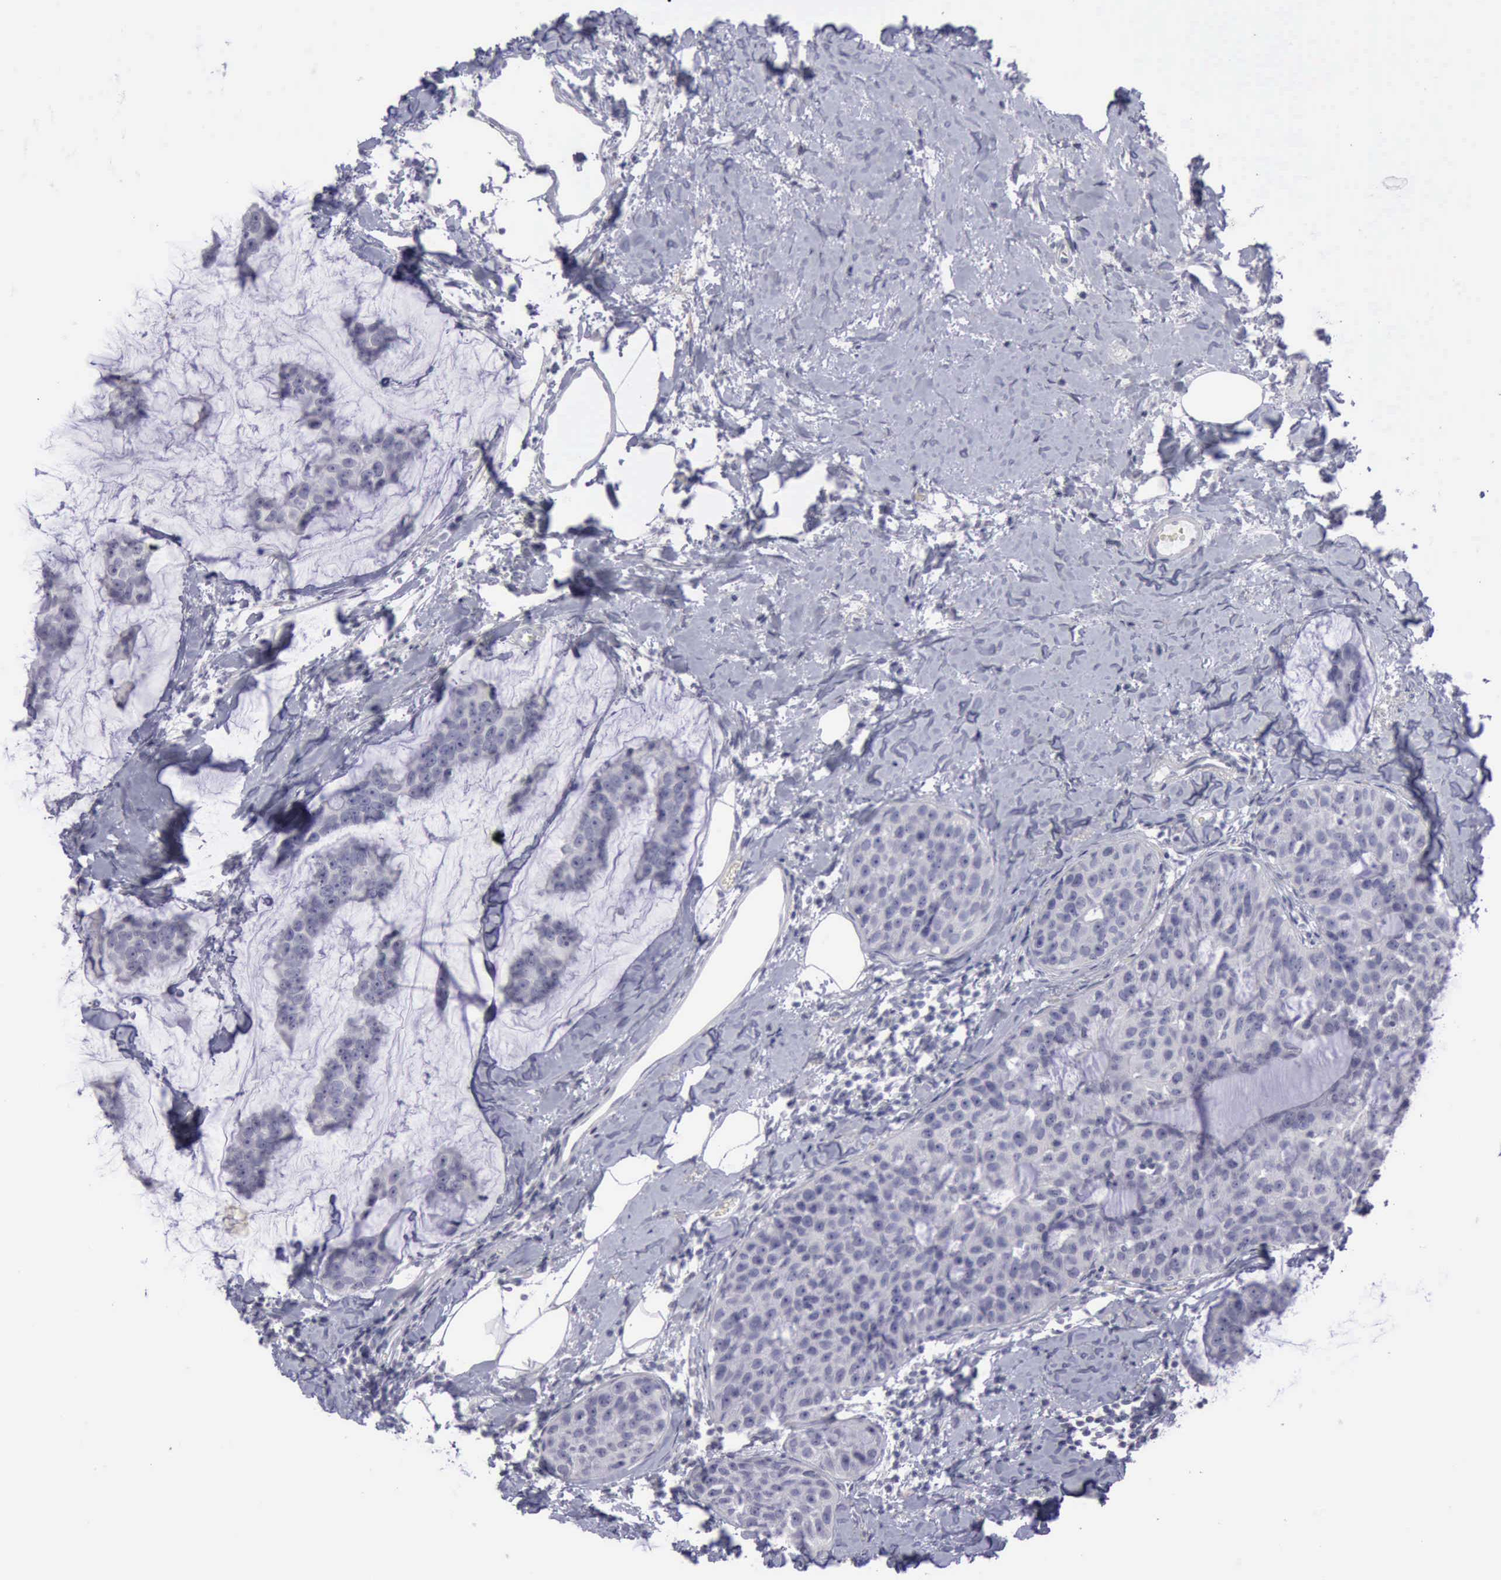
{"staining": {"intensity": "weak", "quantity": "<25%", "location": "cytoplasmic/membranous"}, "tissue": "breast cancer", "cell_type": "Tumor cells", "image_type": "cancer", "snomed": [{"axis": "morphology", "description": "Normal tissue, NOS"}, {"axis": "morphology", "description": "Duct carcinoma"}, {"axis": "topography", "description": "Breast"}], "caption": "Tumor cells show no significant protein positivity in breast cancer.", "gene": "CDH2", "patient": {"sex": "female", "age": 50}}